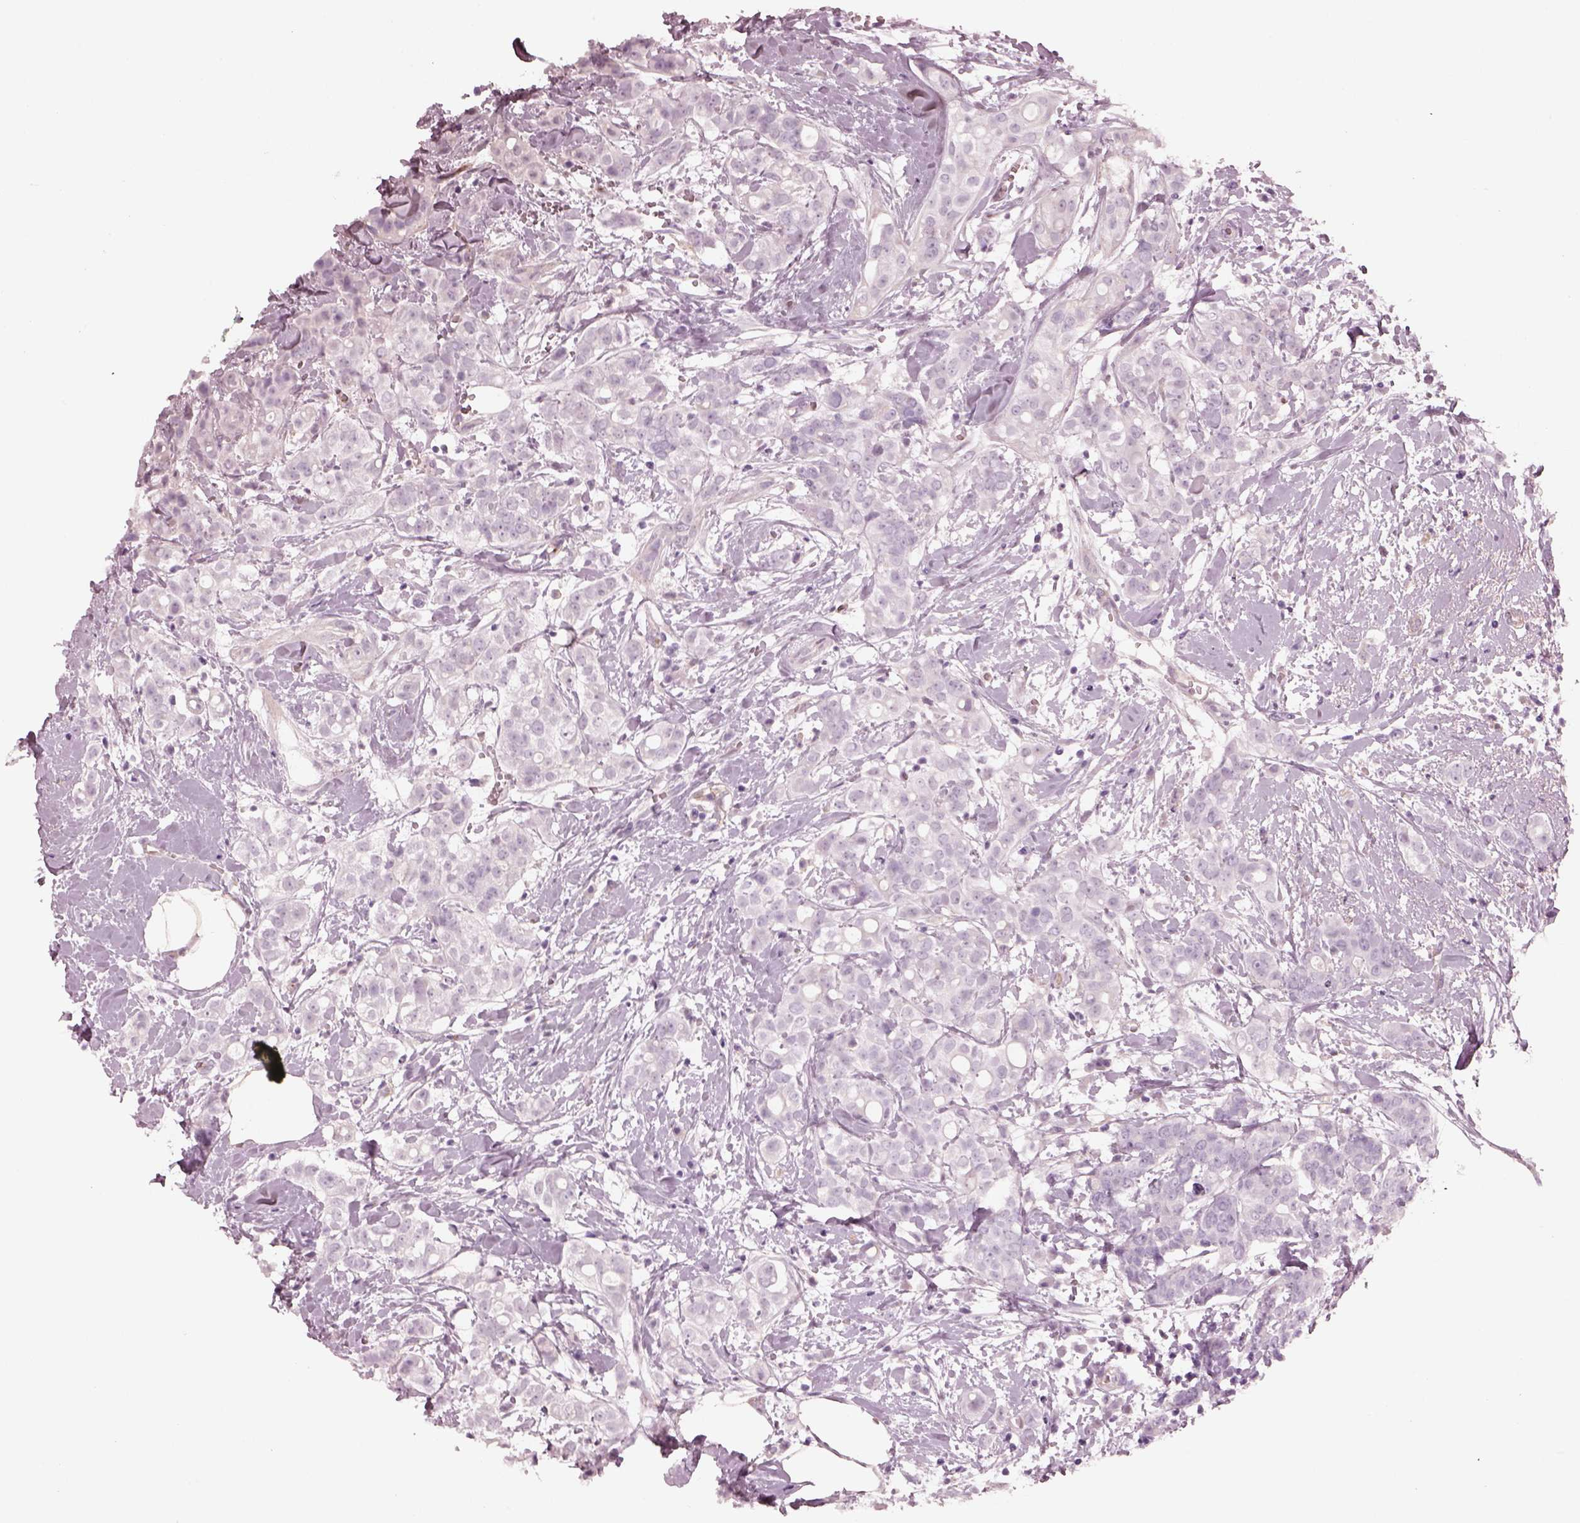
{"staining": {"intensity": "negative", "quantity": "none", "location": "none"}, "tissue": "breast cancer", "cell_type": "Tumor cells", "image_type": "cancer", "snomed": [{"axis": "morphology", "description": "Duct carcinoma"}, {"axis": "topography", "description": "Breast"}], "caption": "Intraductal carcinoma (breast) stained for a protein using IHC exhibits no staining tumor cells.", "gene": "EIF4E1B", "patient": {"sex": "female", "age": 40}}